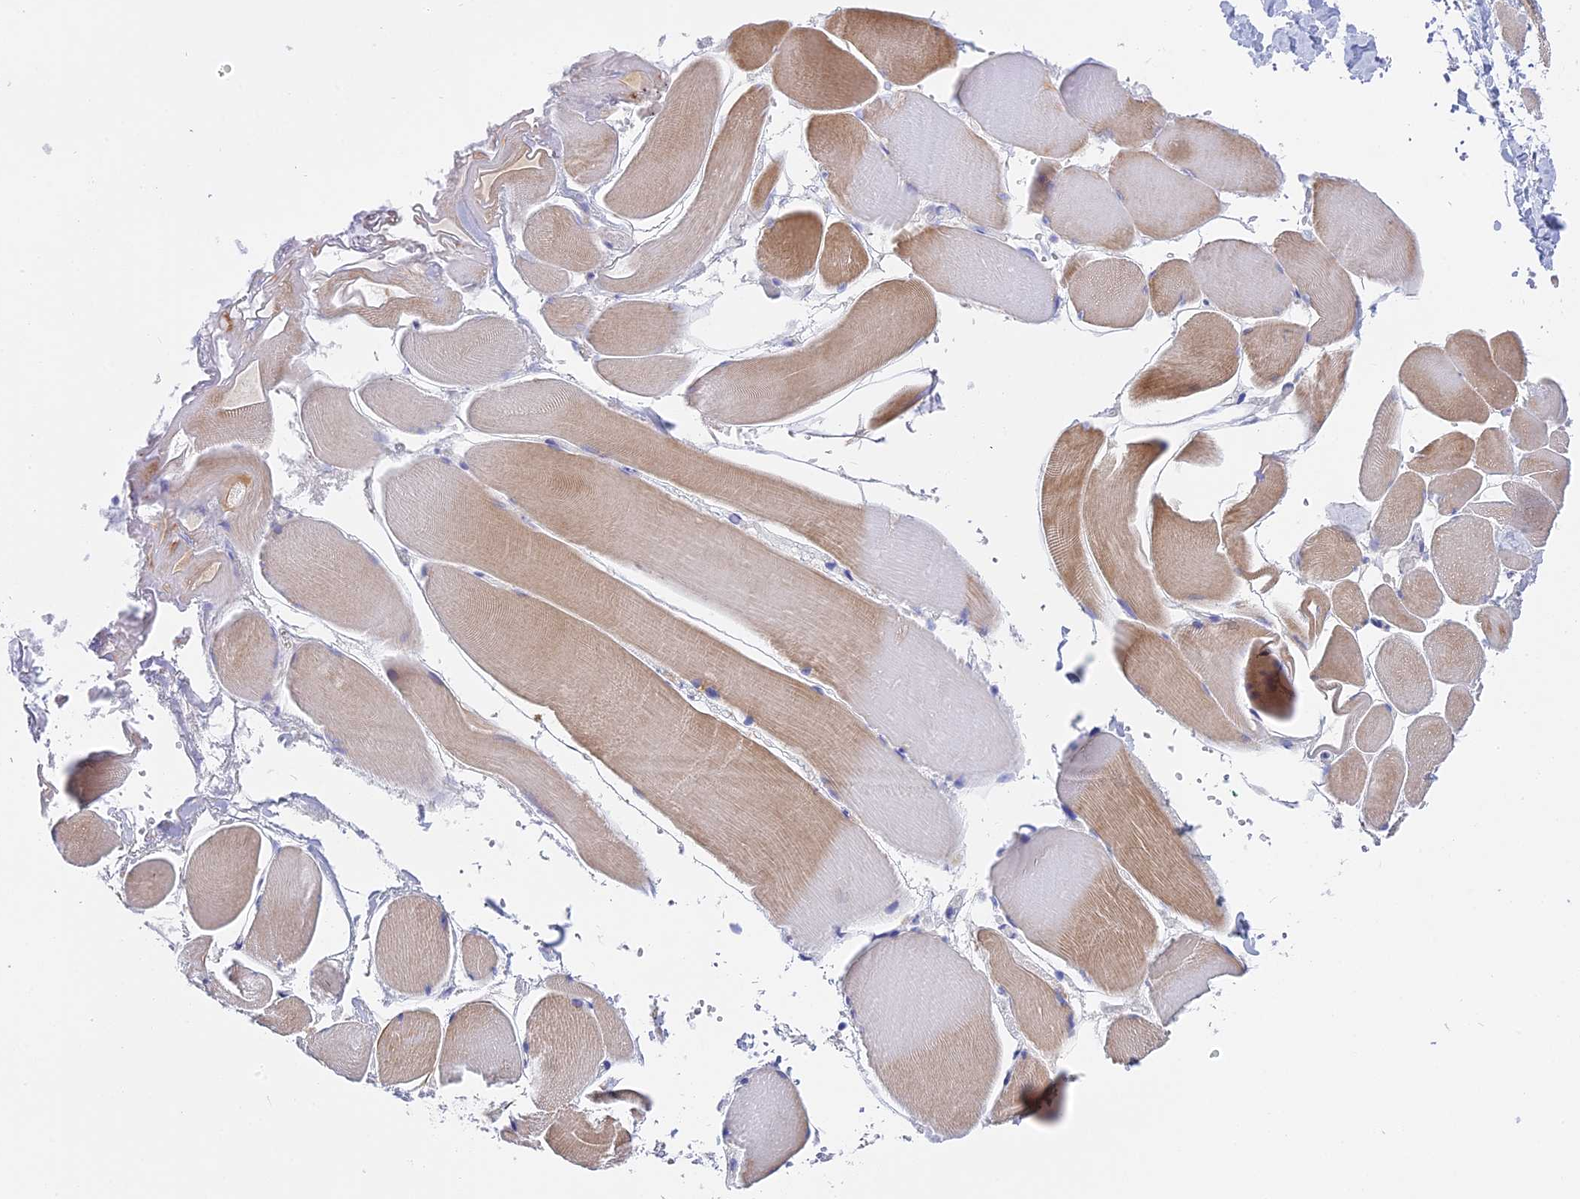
{"staining": {"intensity": "moderate", "quantity": "25%-75%", "location": "cytoplasmic/membranous"}, "tissue": "skeletal muscle", "cell_type": "Myocytes", "image_type": "normal", "snomed": [{"axis": "morphology", "description": "Normal tissue, NOS"}, {"axis": "morphology", "description": "Basal cell carcinoma"}, {"axis": "topography", "description": "Skeletal muscle"}], "caption": "Immunohistochemical staining of benign skeletal muscle reveals 25%-75% levels of moderate cytoplasmic/membranous protein expression in approximately 25%-75% of myocytes.", "gene": "GLB1L", "patient": {"sex": "female", "age": 64}}